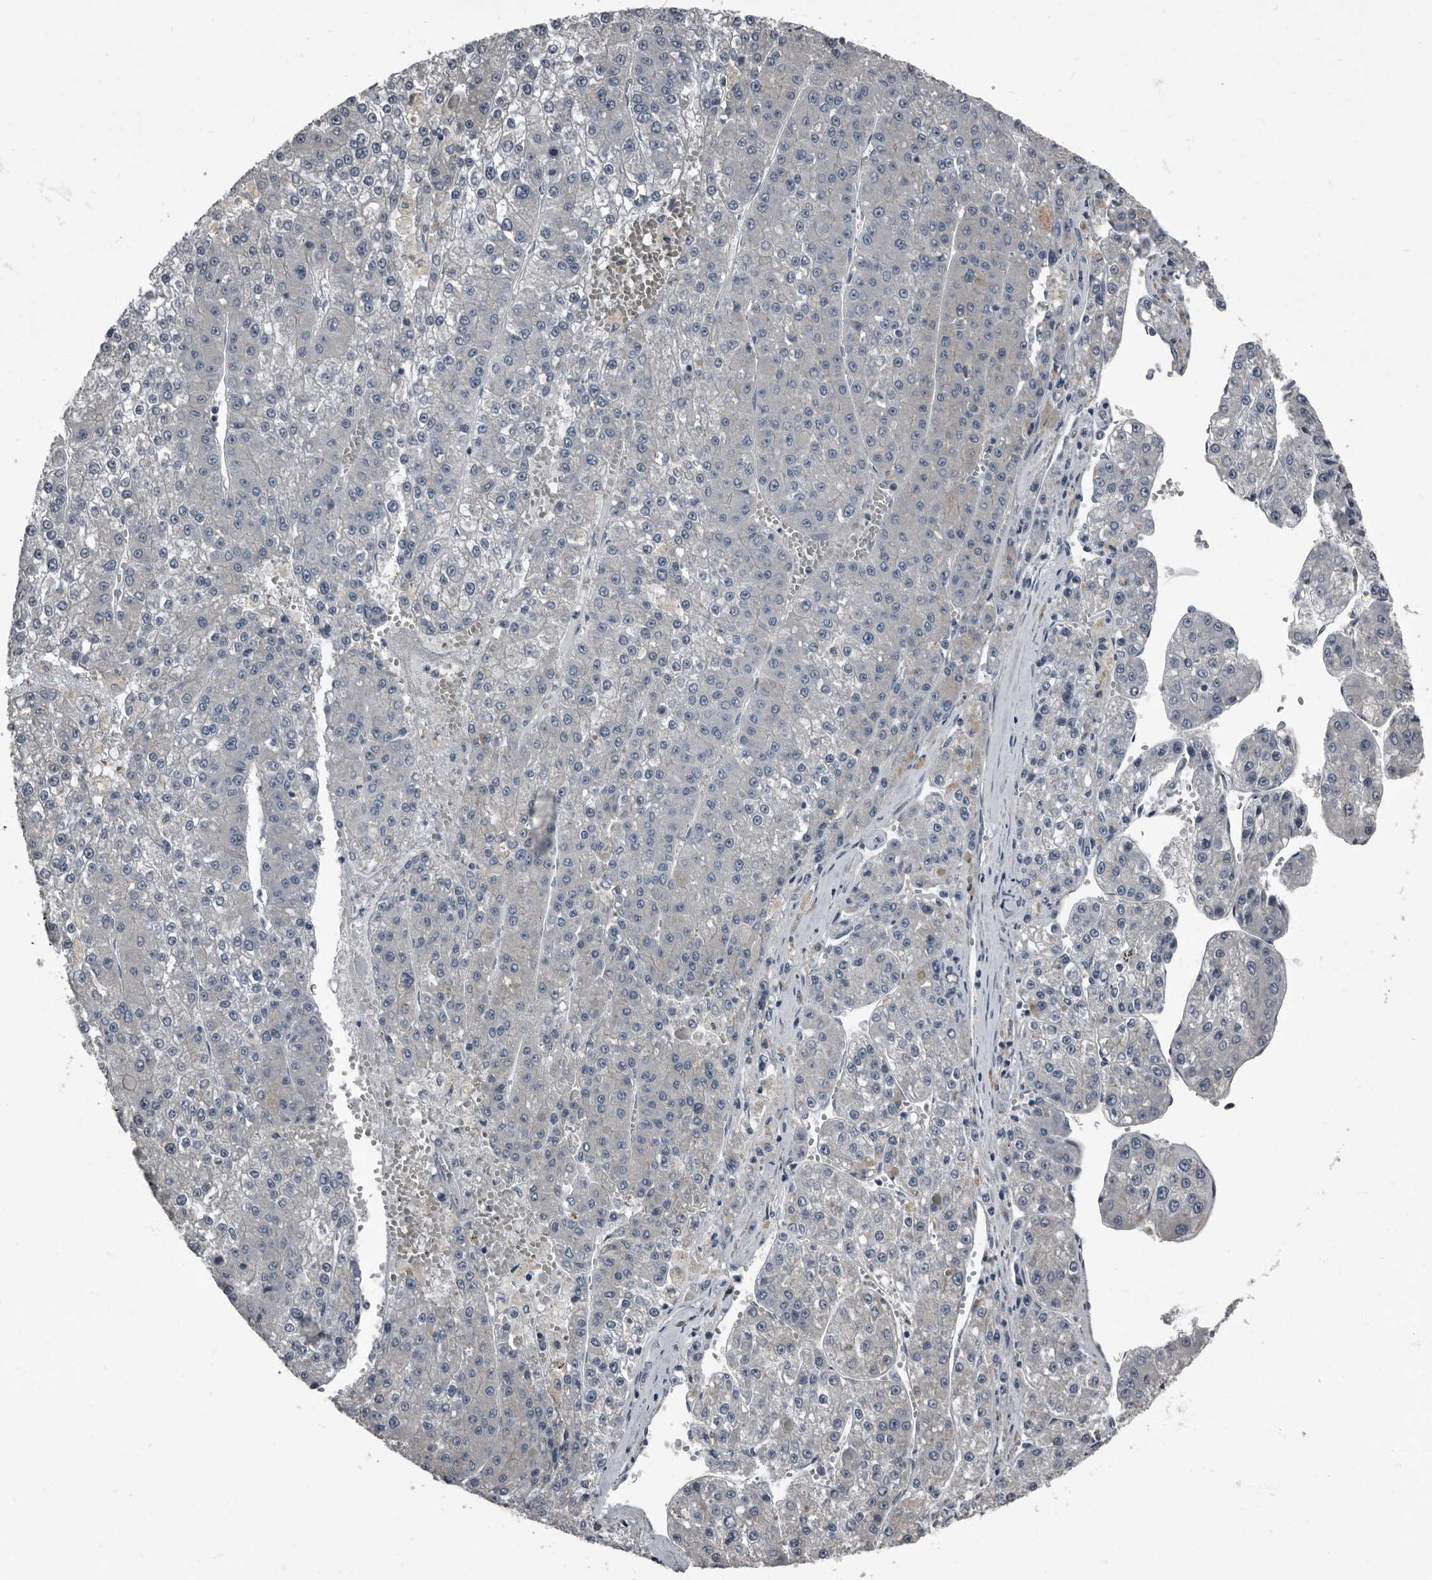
{"staining": {"intensity": "negative", "quantity": "none", "location": "none"}, "tissue": "liver cancer", "cell_type": "Tumor cells", "image_type": "cancer", "snomed": [{"axis": "morphology", "description": "Carcinoma, Hepatocellular, NOS"}, {"axis": "topography", "description": "Liver"}], "caption": "This is a photomicrograph of immunohistochemistry (IHC) staining of liver hepatocellular carcinoma, which shows no expression in tumor cells.", "gene": "TPD52L1", "patient": {"sex": "female", "age": 73}}